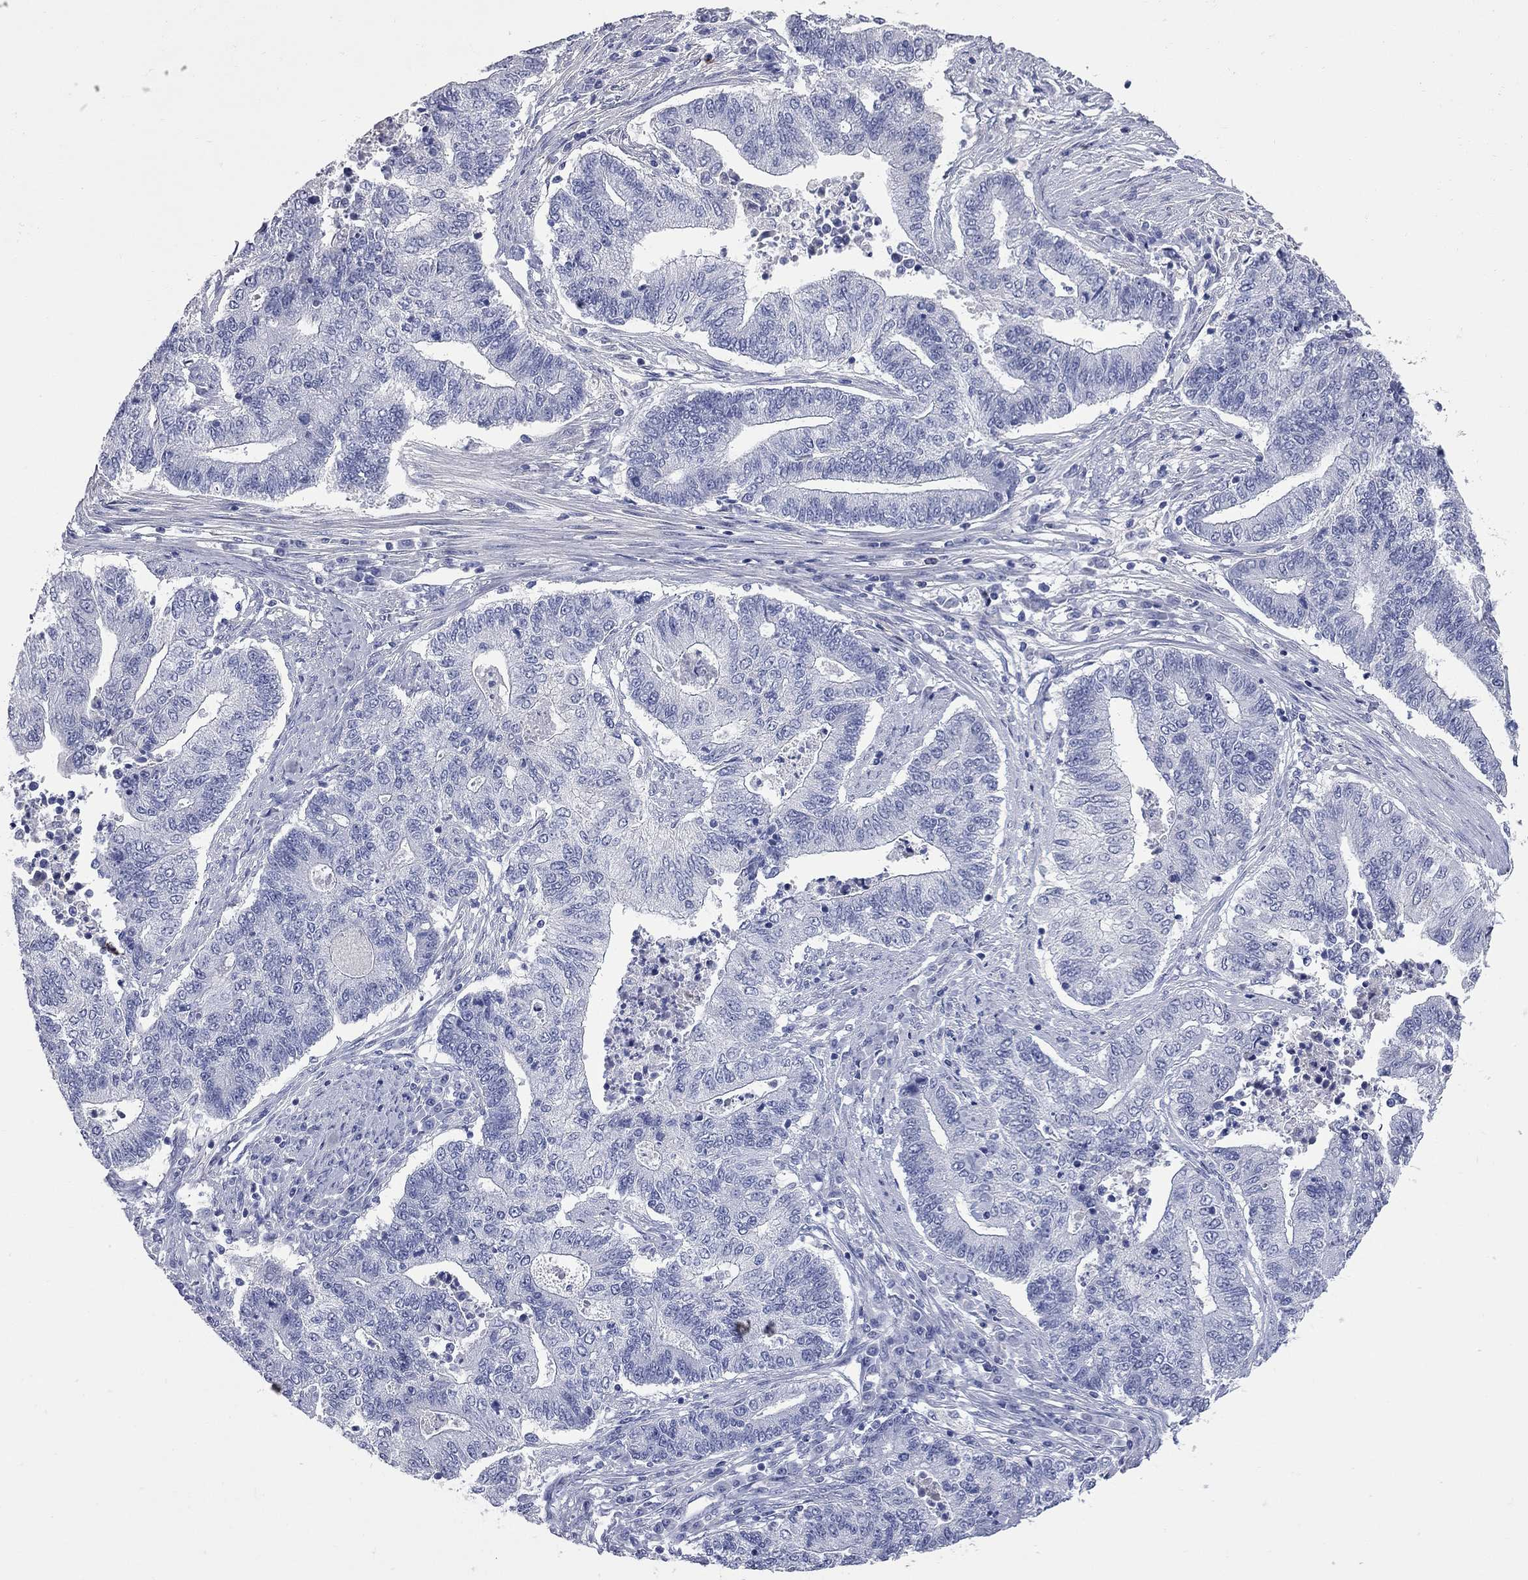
{"staining": {"intensity": "negative", "quantity": "none", "location": "none"}, "tissue": "endometrial cancer", "cell_type": "Tumor cells", "image_type": "cancer", "snomed": [{"axis": "morphology", "description": "Adenocarcinoma, NOS"}, {"axis": "topography", "description": "Uterus"}, {"axis": "topography", "description": "Endometrium"}], "caption": "Immunohistochemistry (IHC) image of neoplastic tissue: endometrial cancer stained with DAB (3,3'-diaminobenzidine) exhibits no significant protein staining in tumor cells. The staining is performed using DAB (3,3'-diaminobenzidine) brown chromogen with nuclei counter-stained in using hematoxylin.", "gene": "FAM221B", "patient": {"sex": "female", "age": 54}}